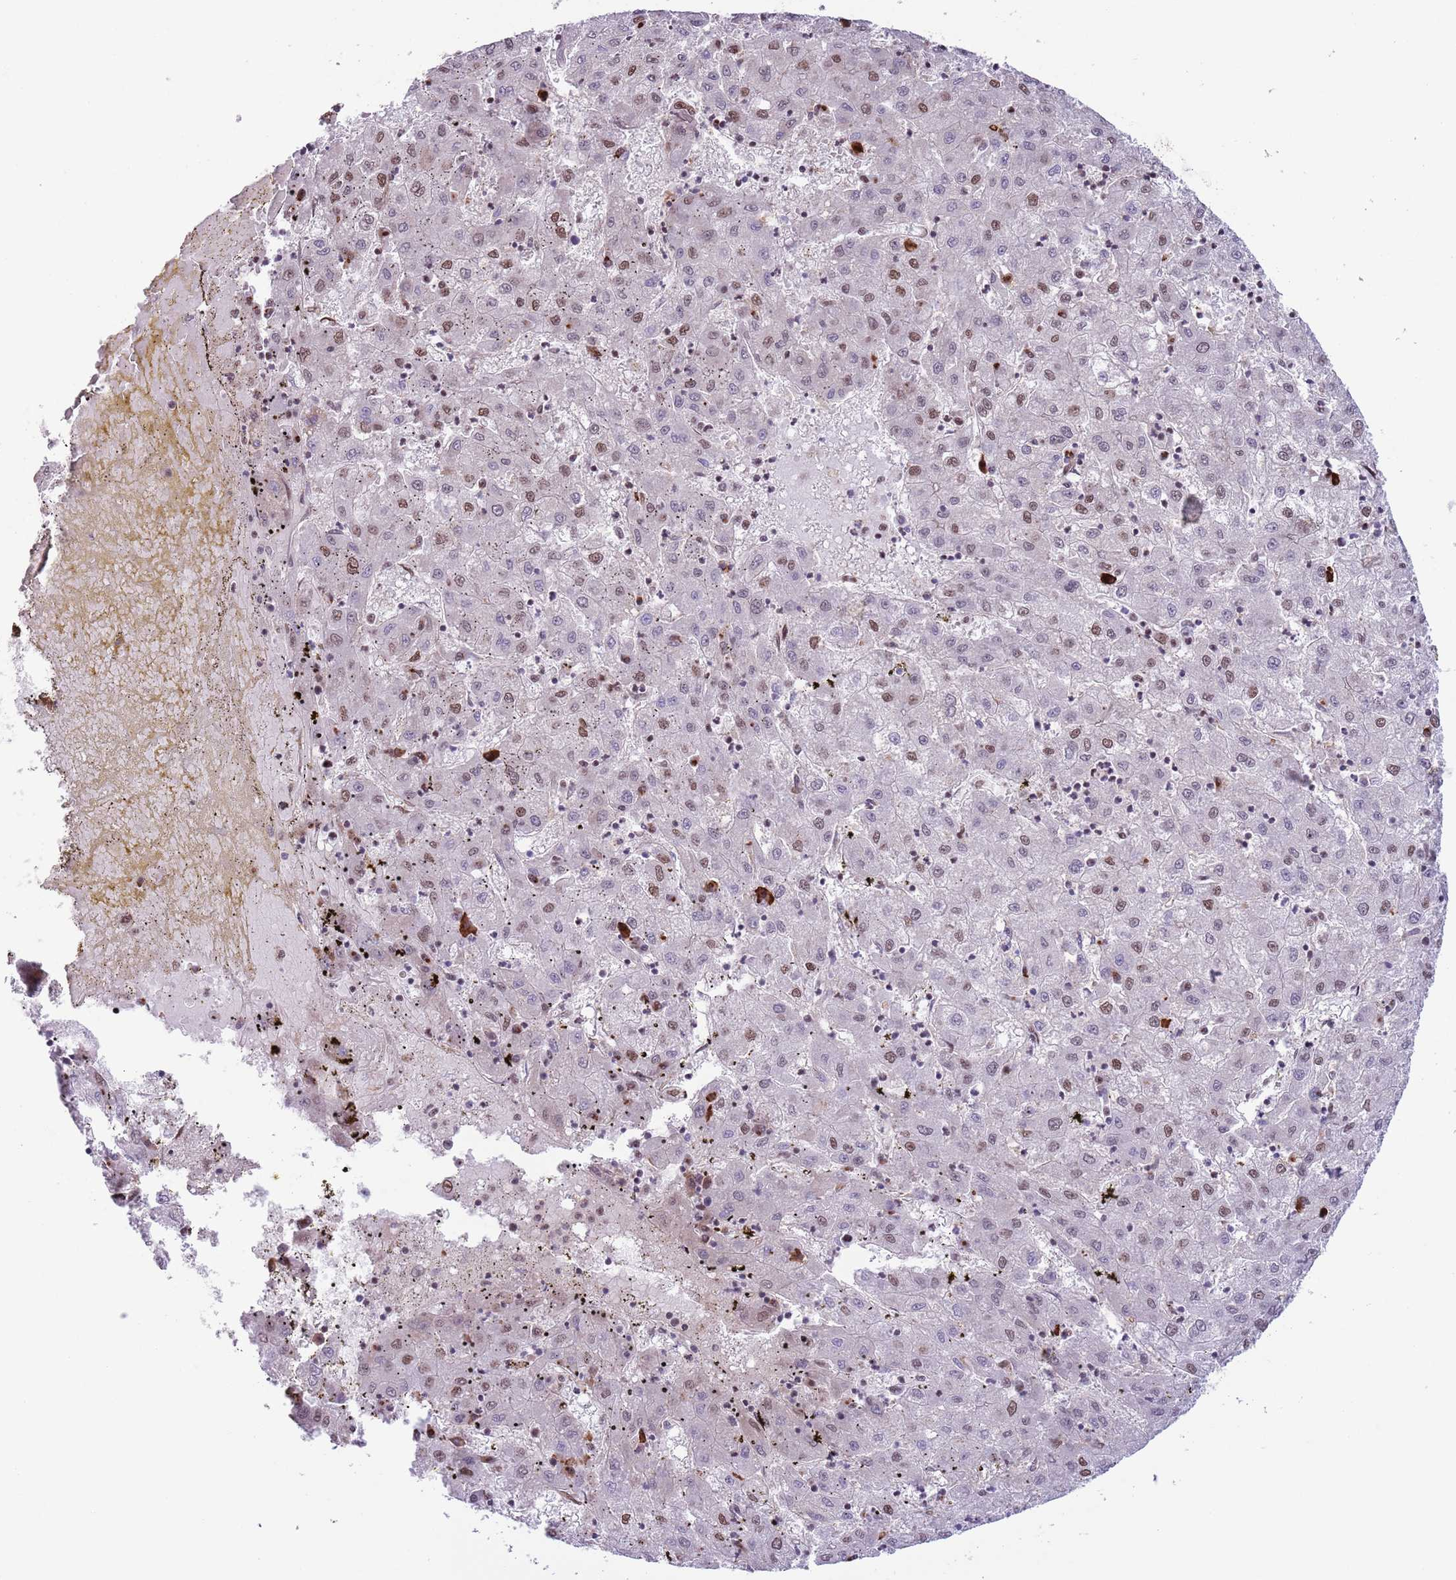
{"staining": {"intensity": "moderate", "quantity": "25%-75%", "location": "nuclear"}, "tissue": "liver cancer", "cell_type": "Tumor cells", "image_type": "cancer", "snomed": [{"axis": "morphology", "description": "Carcinoma, Hepatocellular, NOS"}, {"axis": "topography", "description": "Liver"}], "caption": "The image exhibits immunohistochemical staining of liver cancer. There is moderate nuclear staining is seen in approximately 25%-75% of tumor cells.", "gene": "SIPA1L3", "patient": {"sex": "male", "age": 72}}